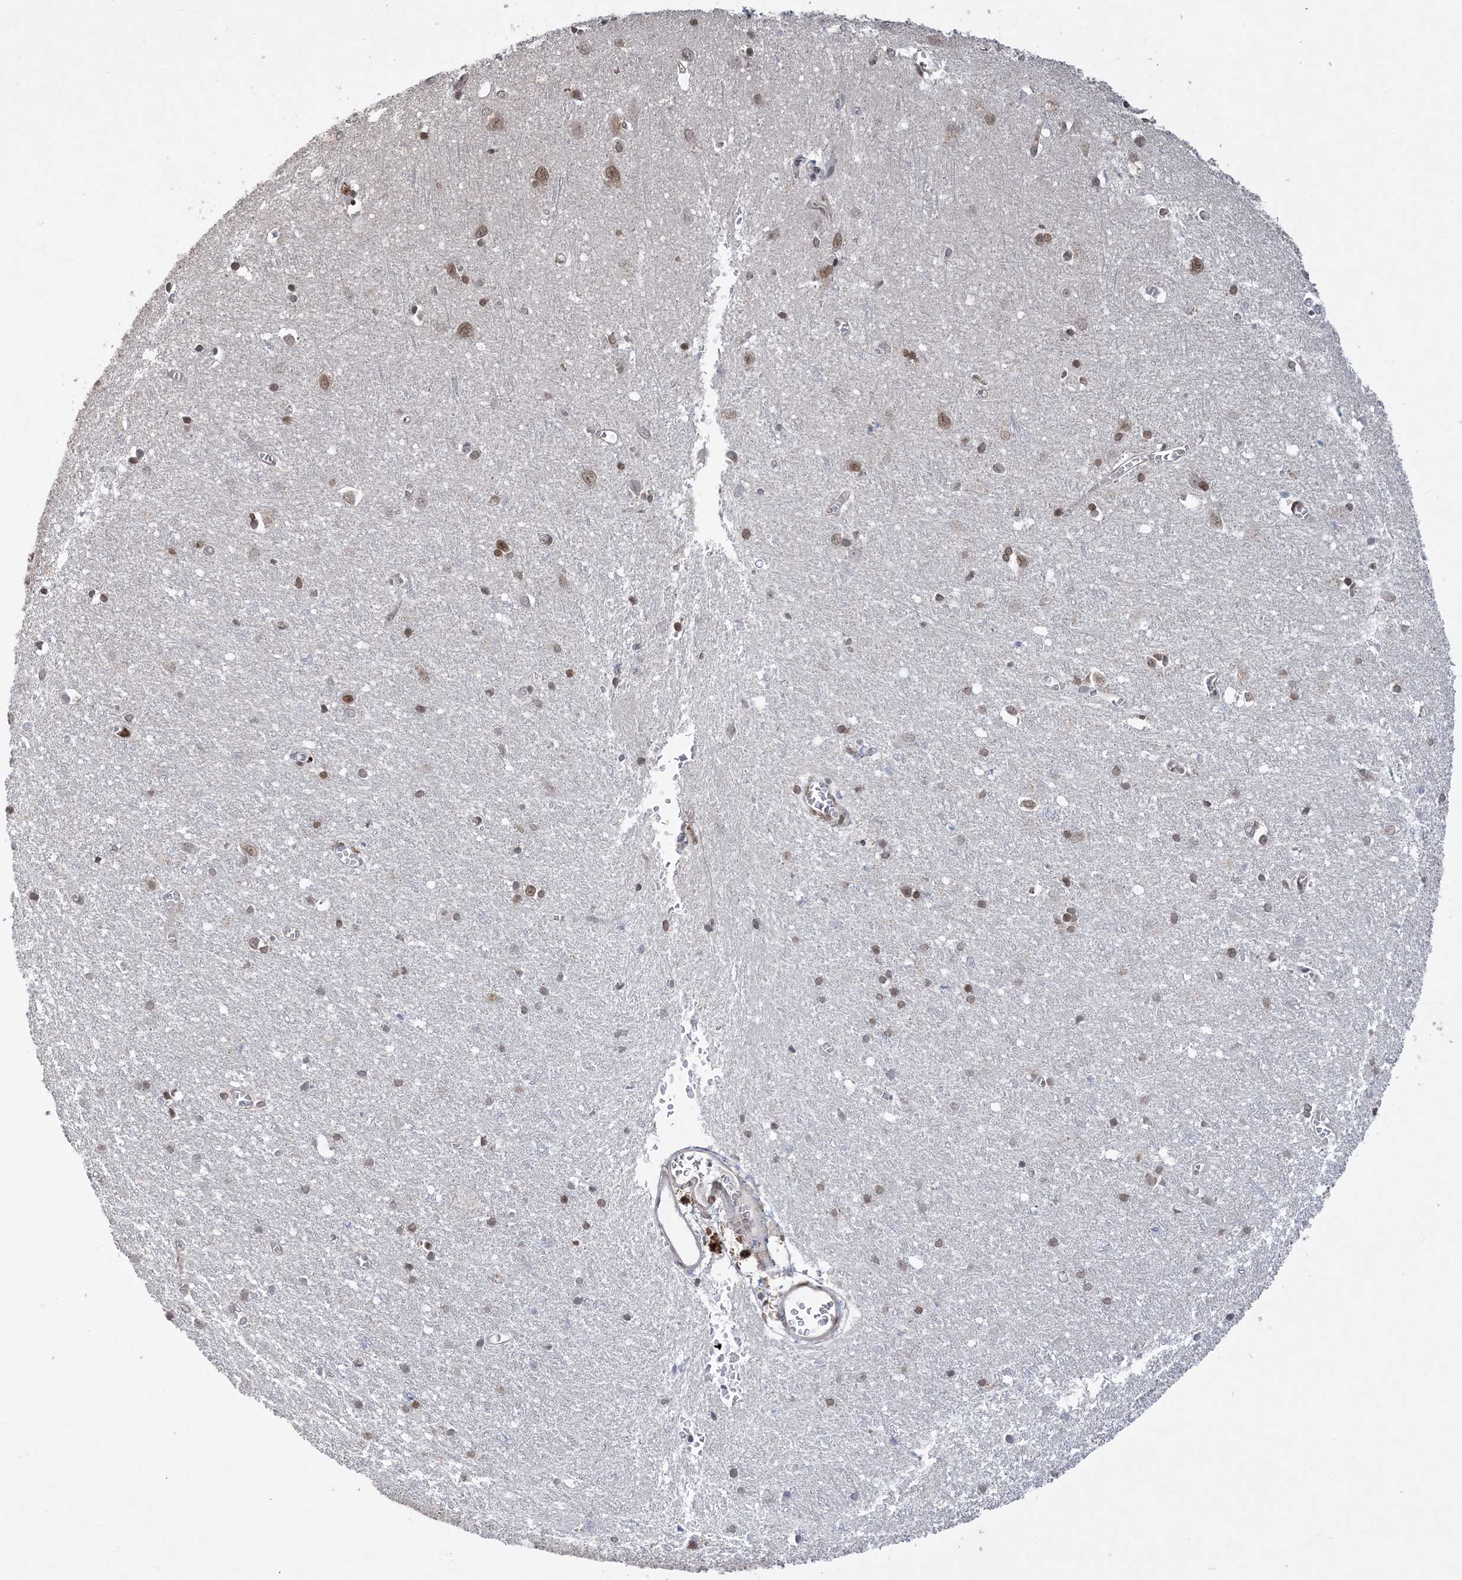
{"staining": {"intensity": "weak", "quantity": "<25%", "location": "nuclear"}, "tissue": "cerebral cortex", "cell_type": "Endothelial cells", "image_type": "normal", "snomed": [{"axis": "morphology", "description": "Normal tissue, NOS"}, {"axis": "topography", "description": "Cerebral cortex"}], "caption": "The micrograph displays no significant expression in endothelial cells of cerebral cortex. (DAB (3,3'-diaminobenzidine) immunohistochemistry (IHC) with hematoxylin counter stain).", "gene": "WAC", "patient": {"sex": "female", "age": 64}}